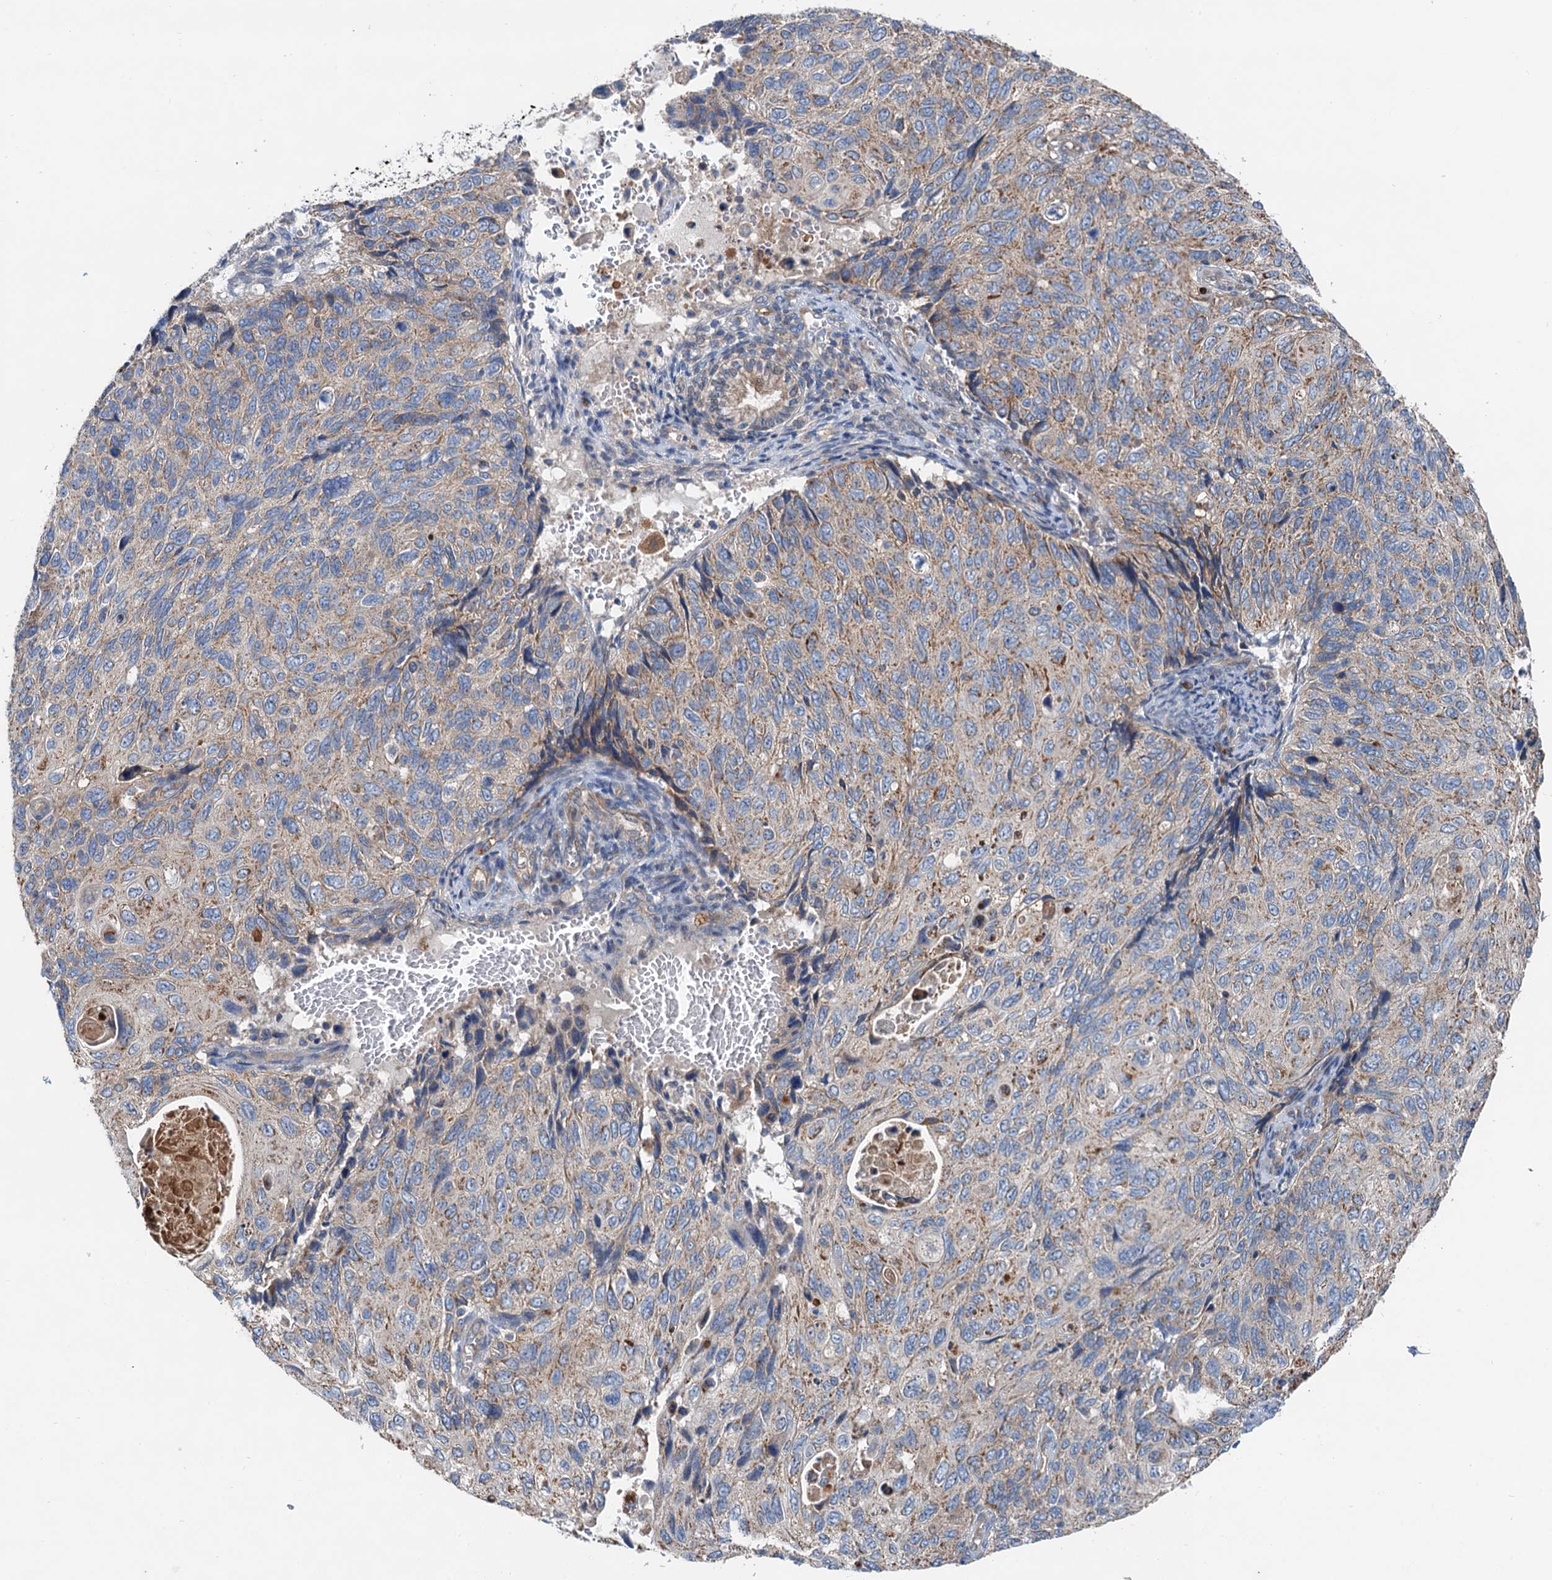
{"staining": {"intensity": "moderate", "quantity": "25%-75%", "location": "cytoplasmic/membranous"}, "tissue": "cervical cancer", "cell_type": "Tumor cells", "image_type": "cancer", "snomed": [{"axis": "morphology", "description": "Squamous cell carcinoma, NOS"}, {"axis": "topography", "description": "Cervix"}], "caption": "An immunohistochemistry photomicrograph of tumor tissue is shown. Protein staining in brown highlights moderate cytoplasmic/membranous positivity in cervical cancer within tumor cells.", "gene": "ANKRD26", "patient": {"sex": "female", "age": 70}}